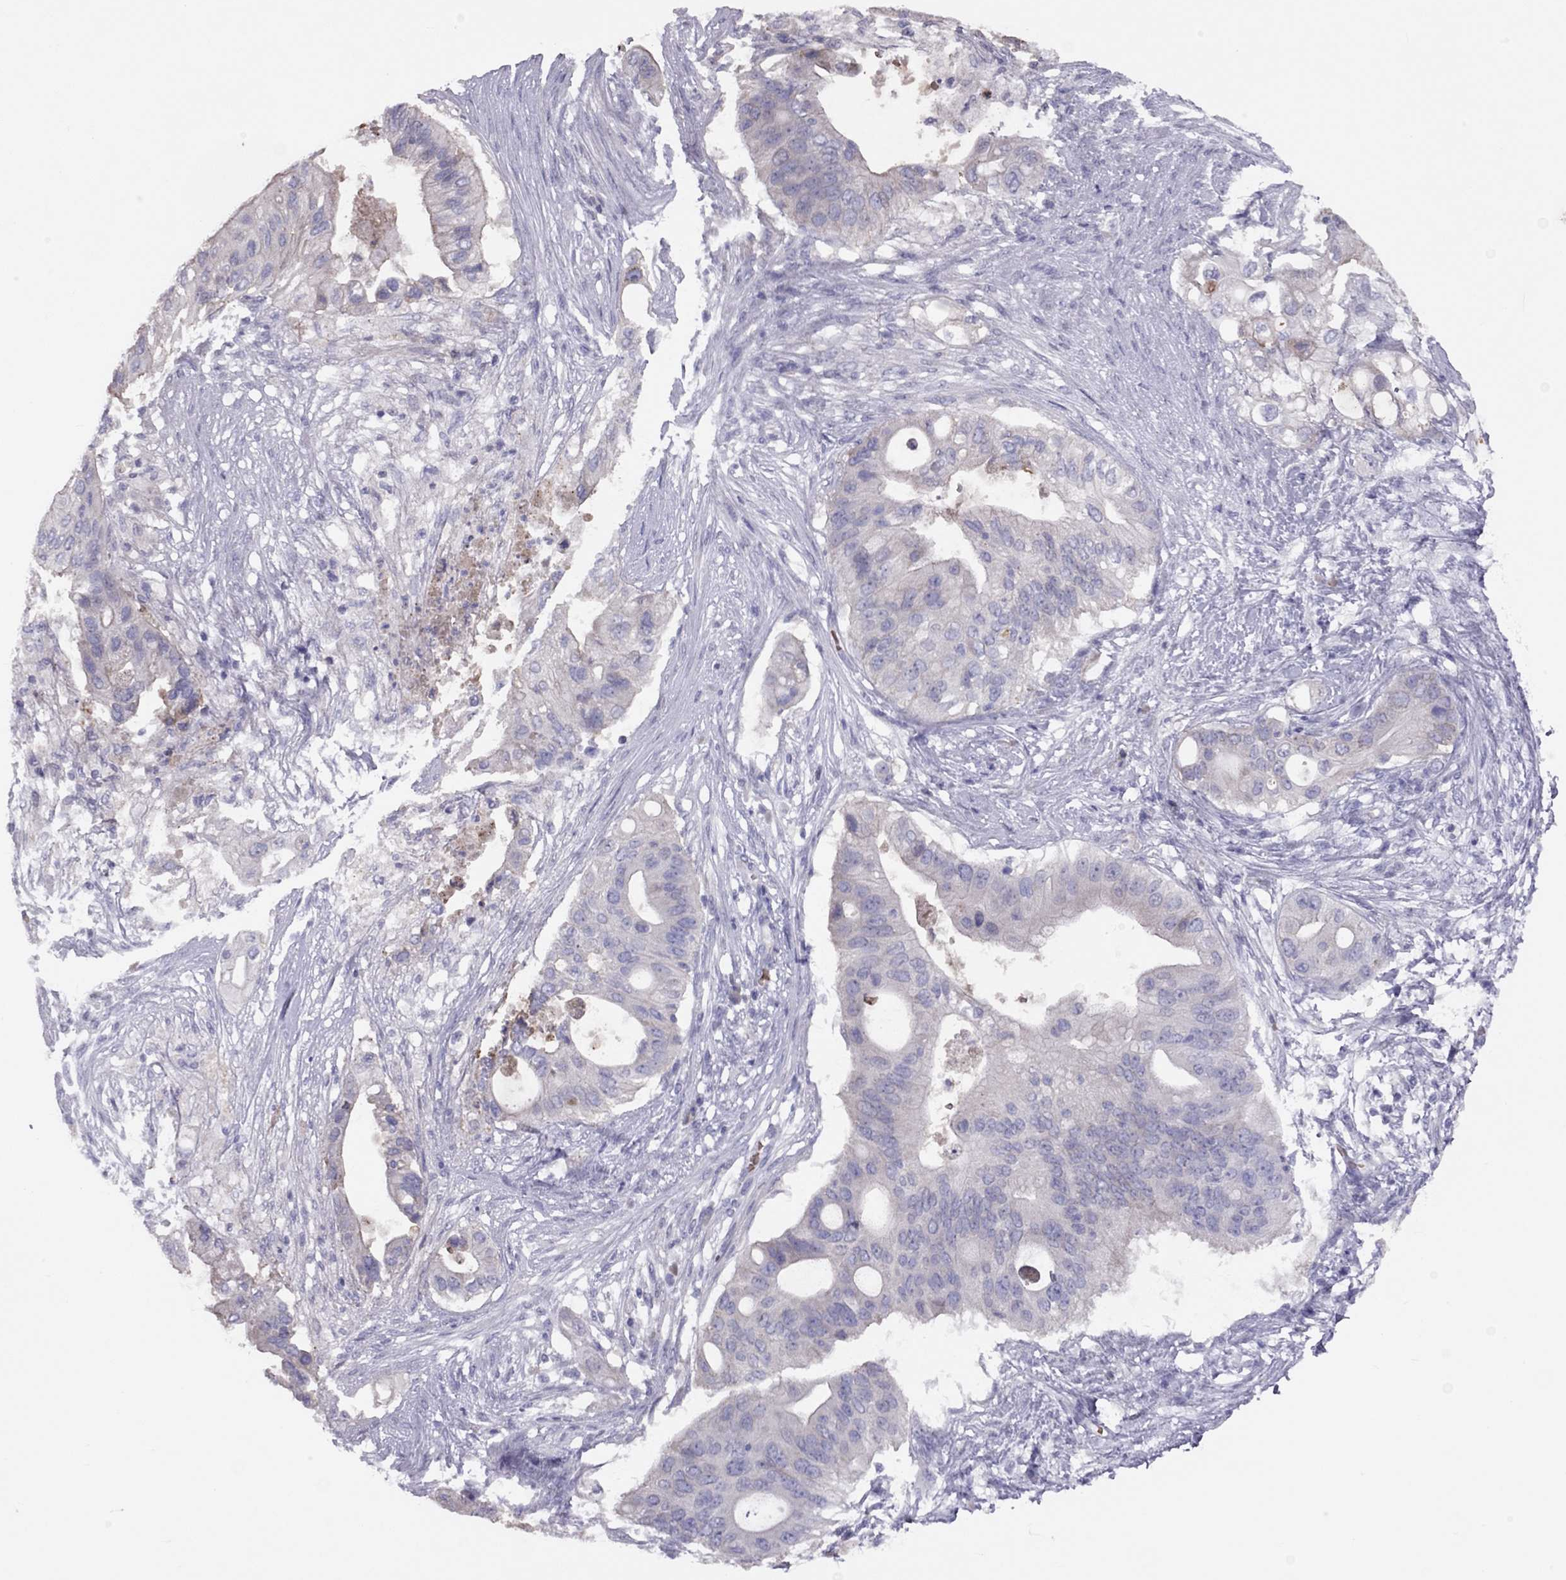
{"staining": {"intensity": "negative", "quantity": "none", "location": "none"}, "tissue": "pancreatic cancer", "cell_type": "Tumor cells", "image_type": "cancer", "snomed": [{"axis": "morphology", "description": "Adenocarcinoma, NOS"}, {"axis": "topography", "description": "Pancreas"}], "caption": "Protein analysis of pancreatic cancer shows no significant positivity in tumor cells.", "gene": "RHD", "patient": {"sex": "female", "age": 72}}